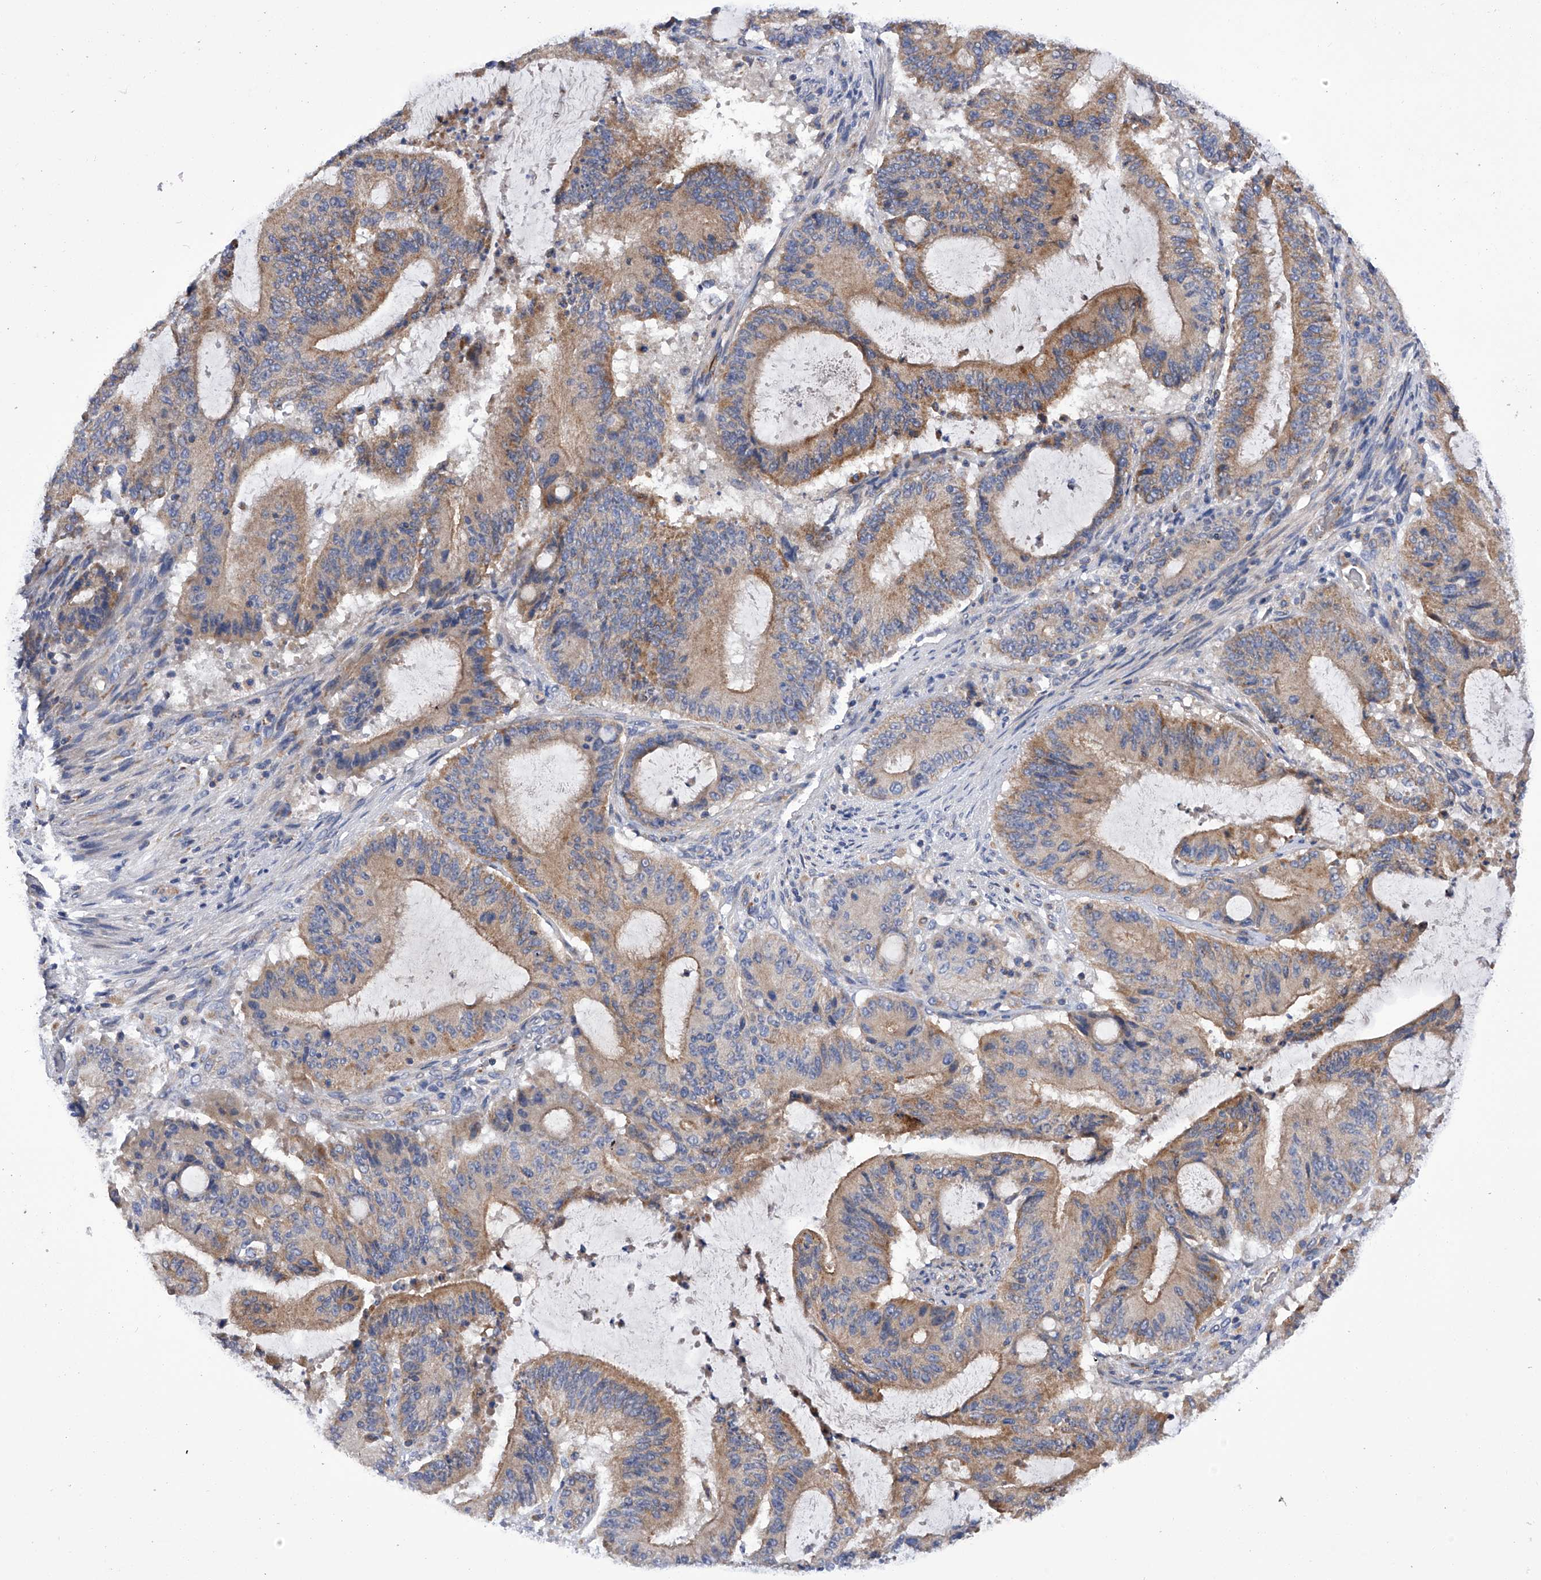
{"staining": {"intensity": "moderate", "quantity": ">75%", "location": "cytoplasmic/membranous"}, "tissue": "liver cancer", "cell_type": "Tumor cells", "image_type": "cancer", "snomed": [{"axis": "morphology", "description": "Normal tissue, NOS"}, {"axis": "morphology", "description": "Cholangiocarcinoma"}, {"axis": "topography", "description": "Liver"}, {"axis": "topography", "description": "Peripheral nerve tissue"}], "caption": "This micrograph exhibits IHC staining of cholangiocarcinoma (liver), with medium moderate cytoplasmic/membranous positivity in approximately >75% of tumor cells.", "gene": "MLYCD", "patient": {"sex": "female", "age": 73}}